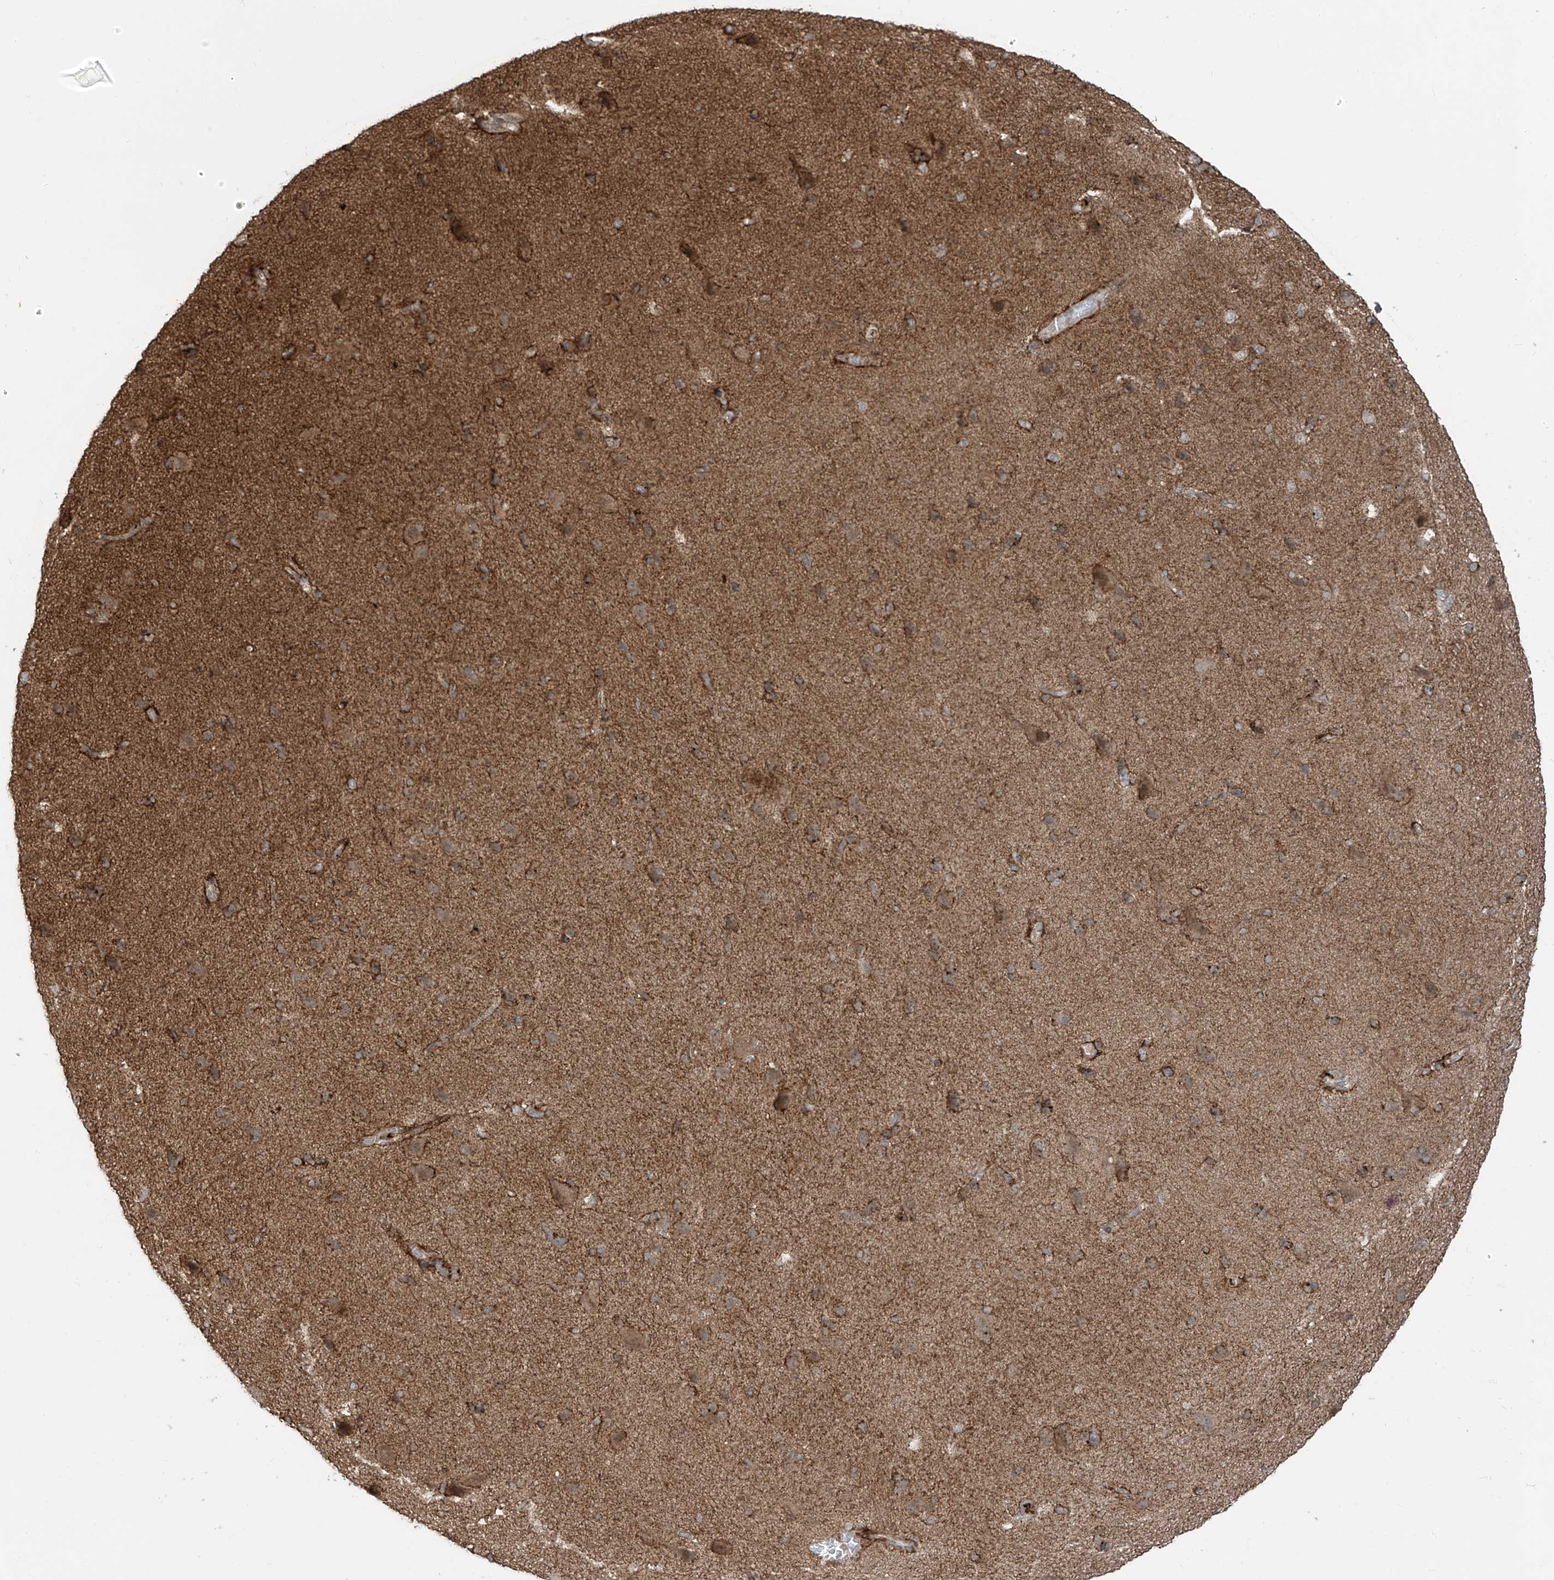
{"staining": {"intensity": "moderate", "quantity": ">75%", "location": "cytoplasmic/membranous"}, "tissue": "cerebral cortex", "cell_type": "Endothelial cells", "image_type": "normal", "snomed": [{"axis": "morphology", "description": "Normal tissue, NOS"}, {"axis": "topography", "description": "Cerebral cortex"}], "caption": "Immunohistochemistry (IHC) staining of normal cerebral cortex, which shows medium levels of moderate cytoplasmic/membranous expression in about >75% of endothelial cells indicating moderate cytoplasmic/membranous protein expression. The staining was performed using DAB (3,3'-diaminobenzidine) (brown) for protein detection and nuclei were counterstained in hematoxylin (blue).", "gene": "PDE11A", "patient": {"sex": "male", "age": 62}}